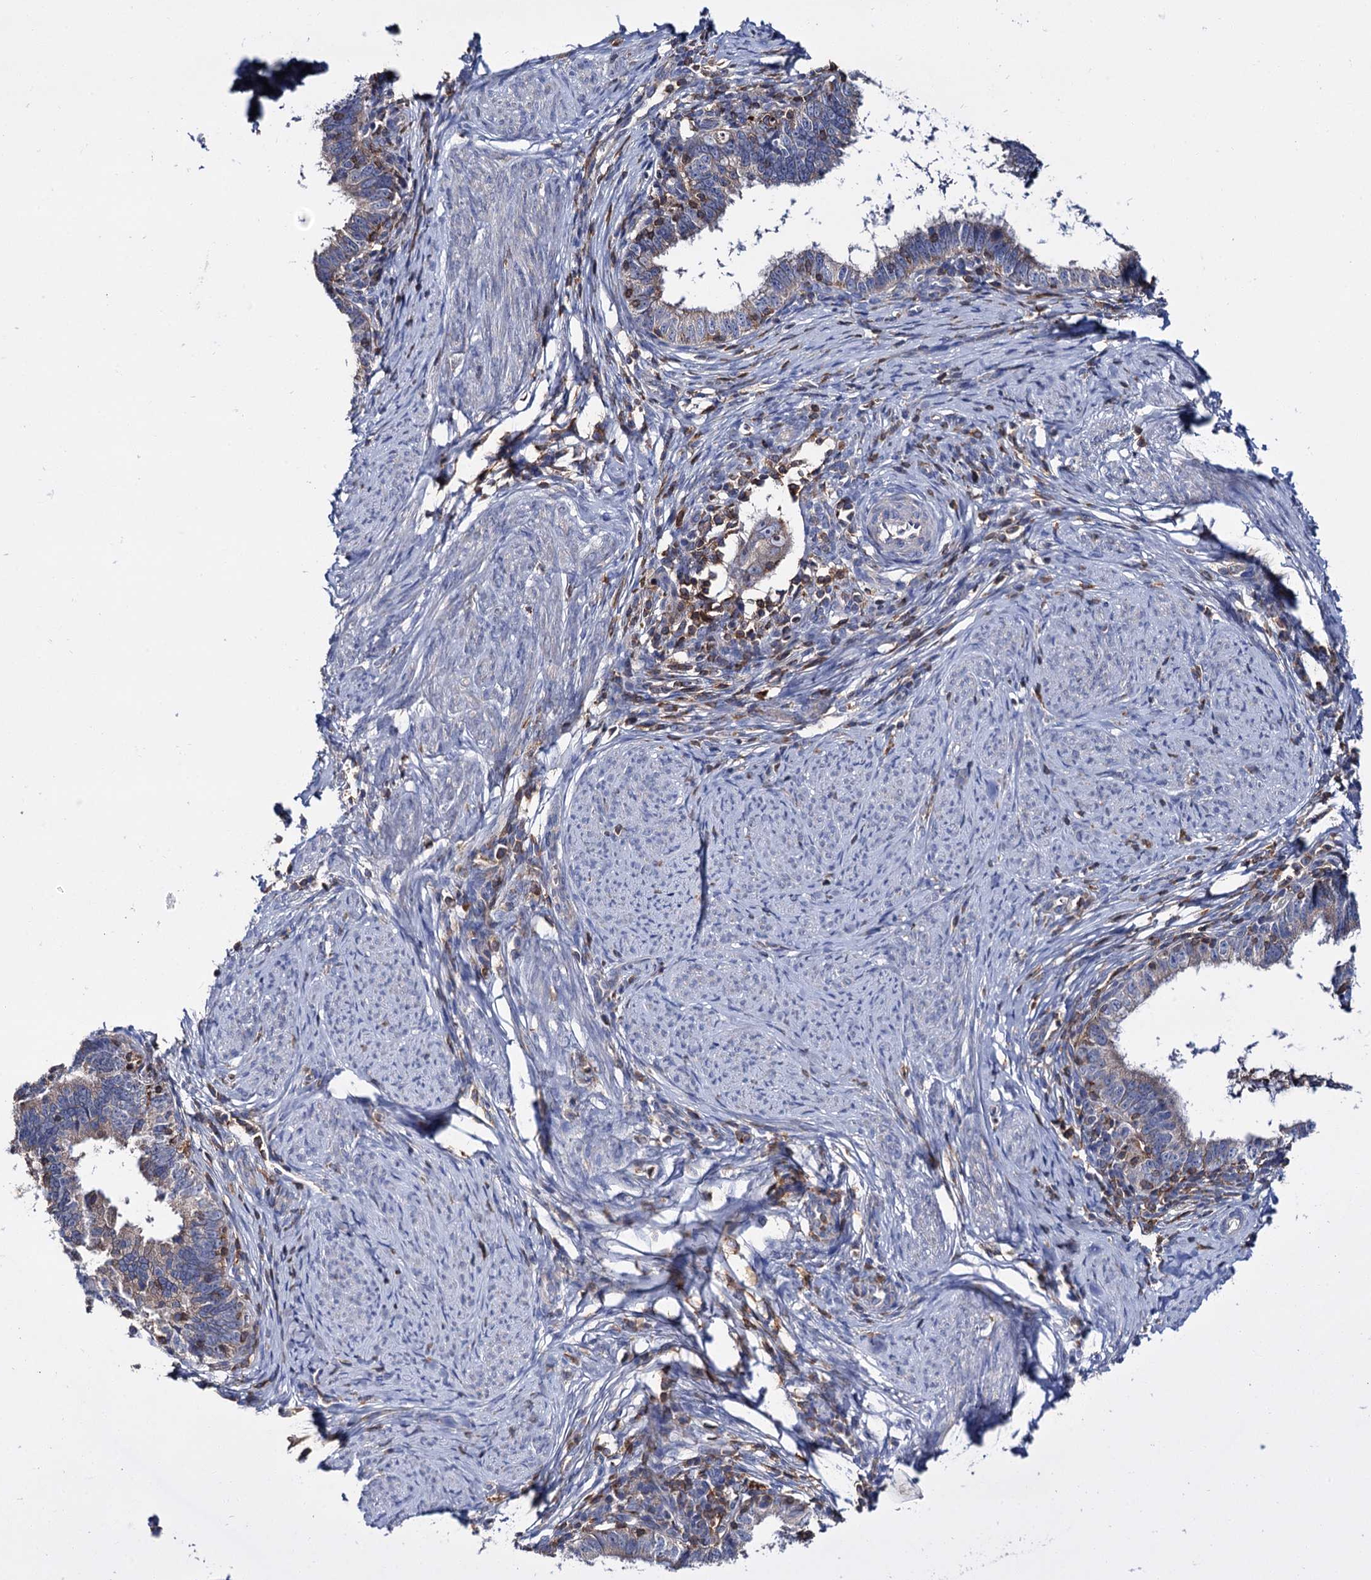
{"staining": {"intensity": "negative", "quantity": "none", "location": "none"}, "tissue": "cervical cancer", "cell_type": "Tumor cells", "image_type": "cancer", "snomed": [{"axis": "morphology", "description": "Adenocarcinoma, NOS"}, {"axis": "topography", "description": "Cervix"}], "caption": "This is an IHC photomicrograph of human cervical adenocarcinoma. There is no positivity in tumor cells.", "gene": "UBASH3B", "patient": {"sex": "female", "age": 36}}